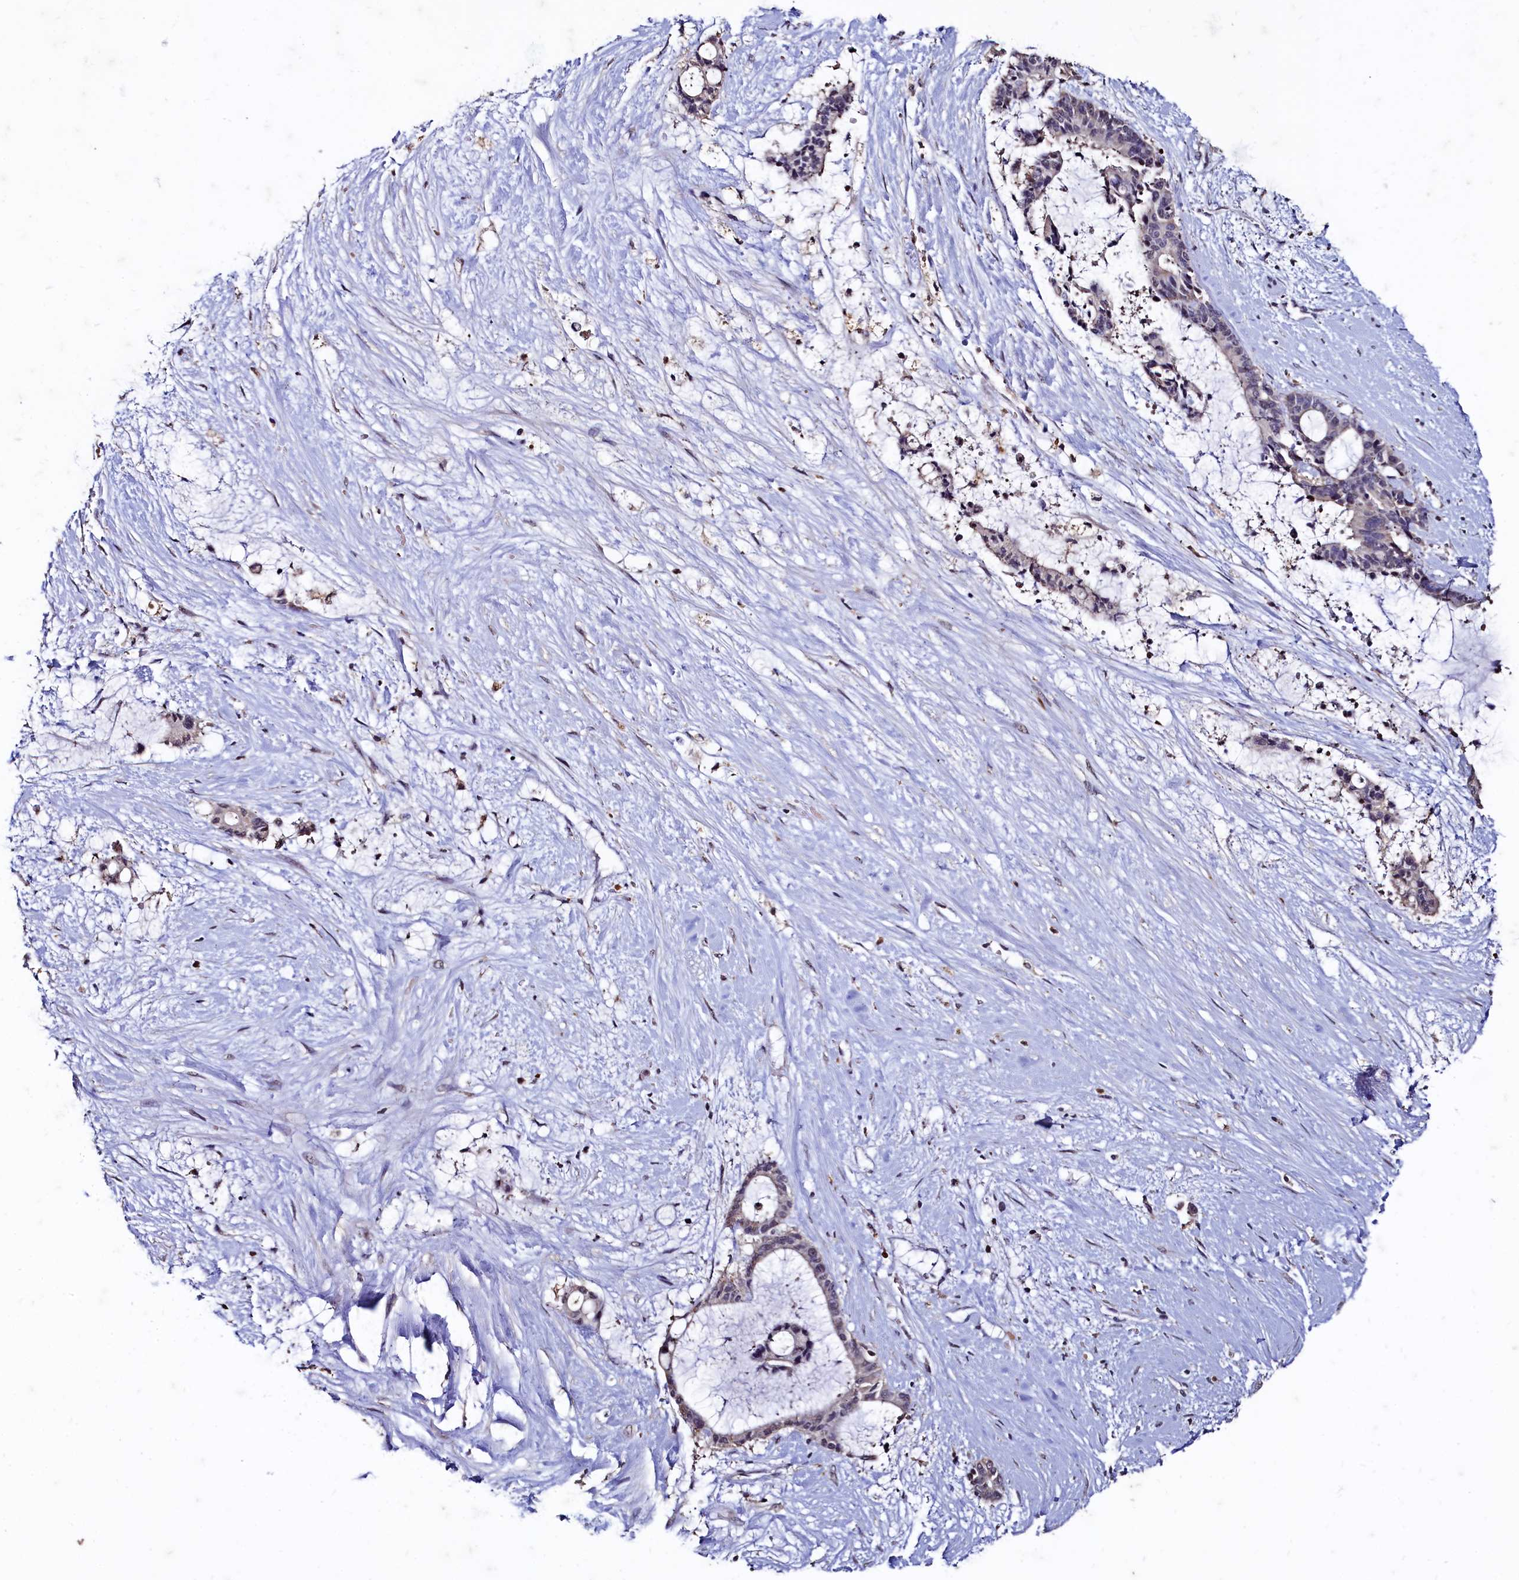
{"staining": {"intensity": "negative", "quantity": "none", "location": "none"}, "tissue": "liver cancer", "cell_type": "Tumor cells", "image_type": "cancer", "snomed": [{"axis": "morphology", "description": "Normal tissue, NOS"}, {"axis": "morphology", "description": "Cholangiocarcinoma"}, {"axis": "topography", "description": "Liver"}, {"axis": "topography", "description": "Peripheral nerve tissue"}], "caption": "Immunohistochemistry (IHC) image of liver cancer stained for a protein (brown), which reveals no staining in tumor cells.", "gene": "CSTPP1", "patient": {"sex": "female", "age": 73}}